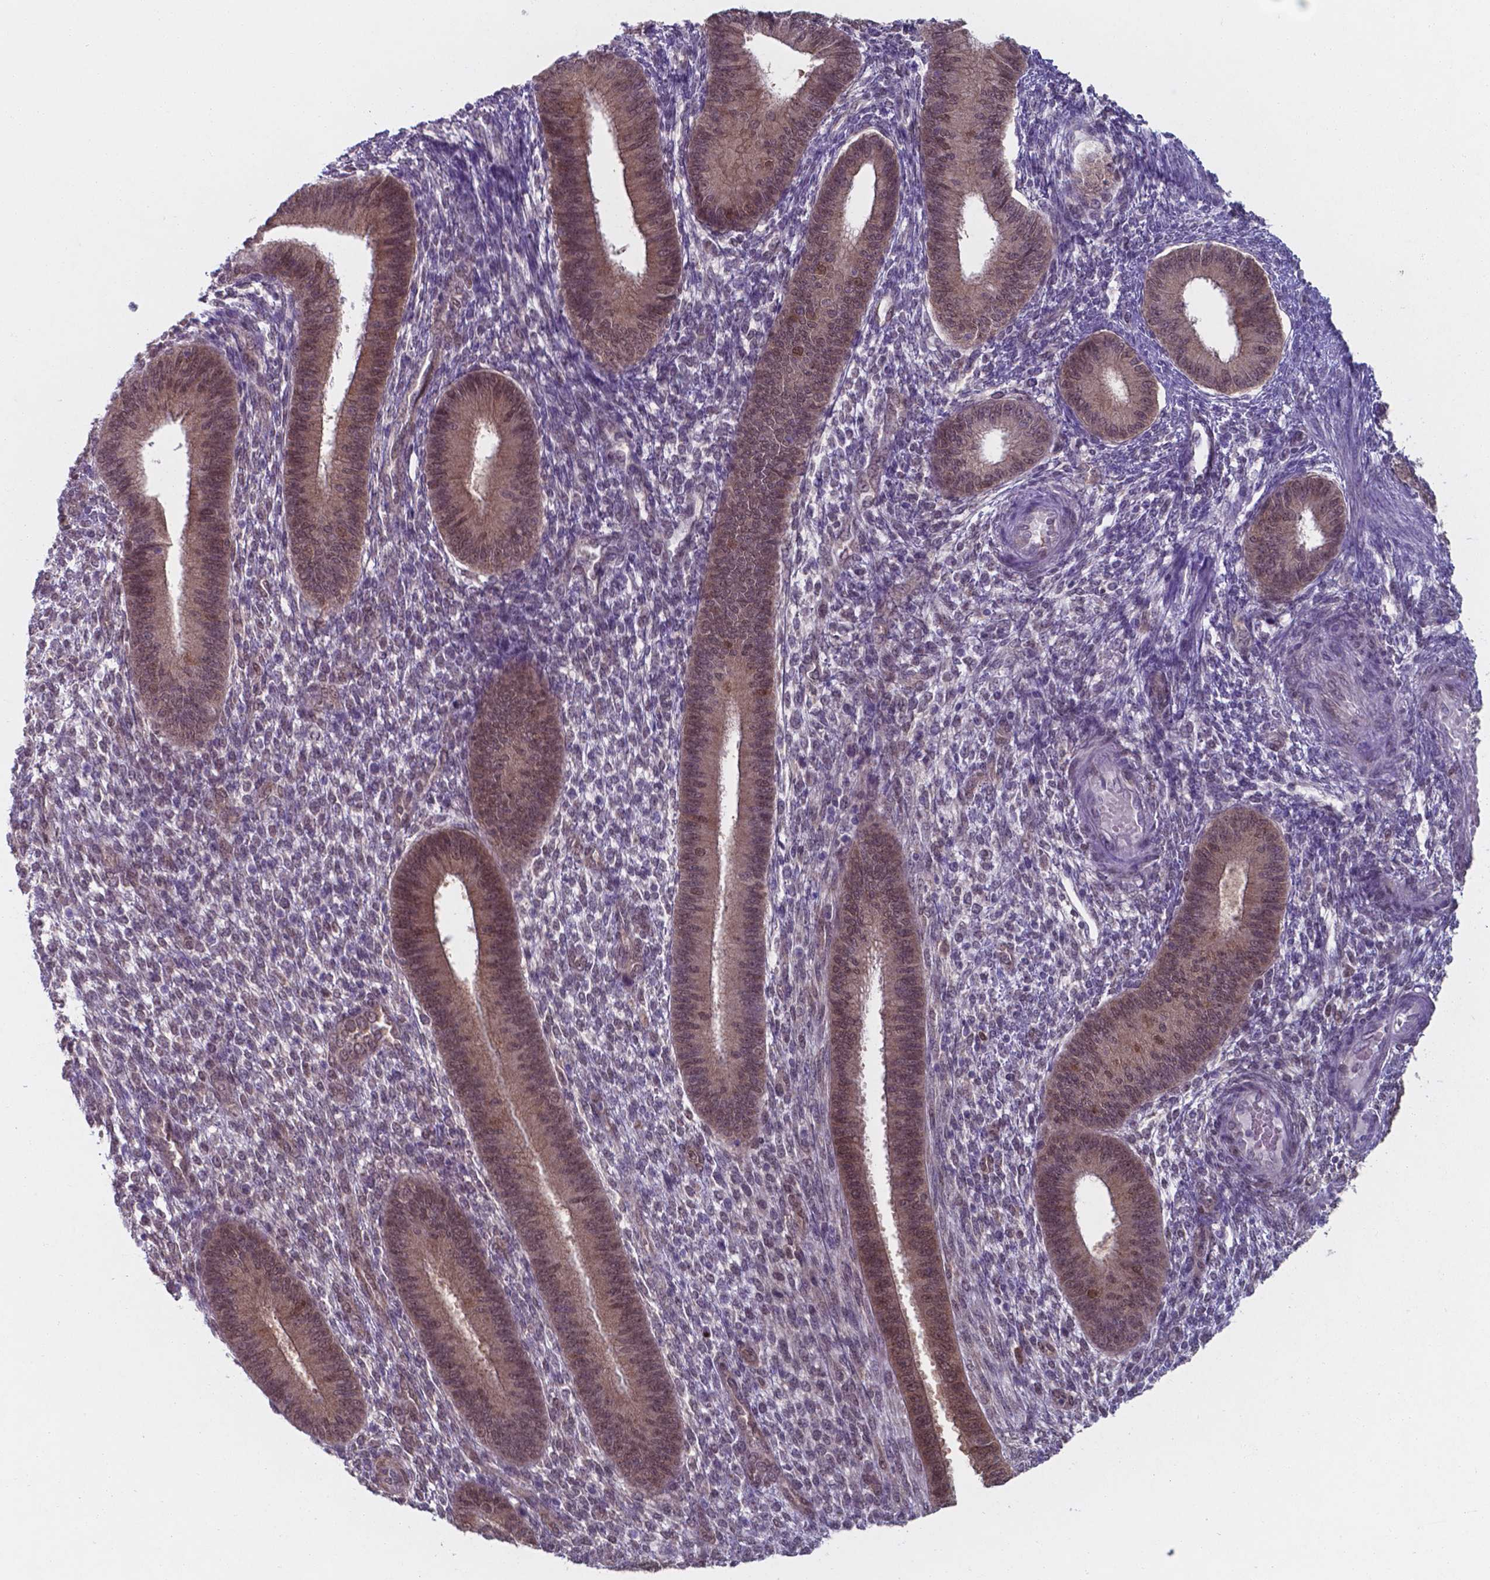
{"staining": {"intensity": "negative", "quantity": "none", "location": "none"}, "tissue": "endometrium", "cell_type": "Cells in endometrial stroma", "image_type": "normal", "snomed": [{"axis": "morphology", "description": "Normal tissue, NOS"}, {"axis": "topography", "description": "Endometrium"}], "caption": "This is a photomicrograph of immunohistochemistry (IHC) staining of unremarkable endometrium, which shows no positivity in cells in endometrial stroma. Nuclei are stained in blue.", "gene": "UBE2E2", "patient": {"sex": "female", "age": 39}}